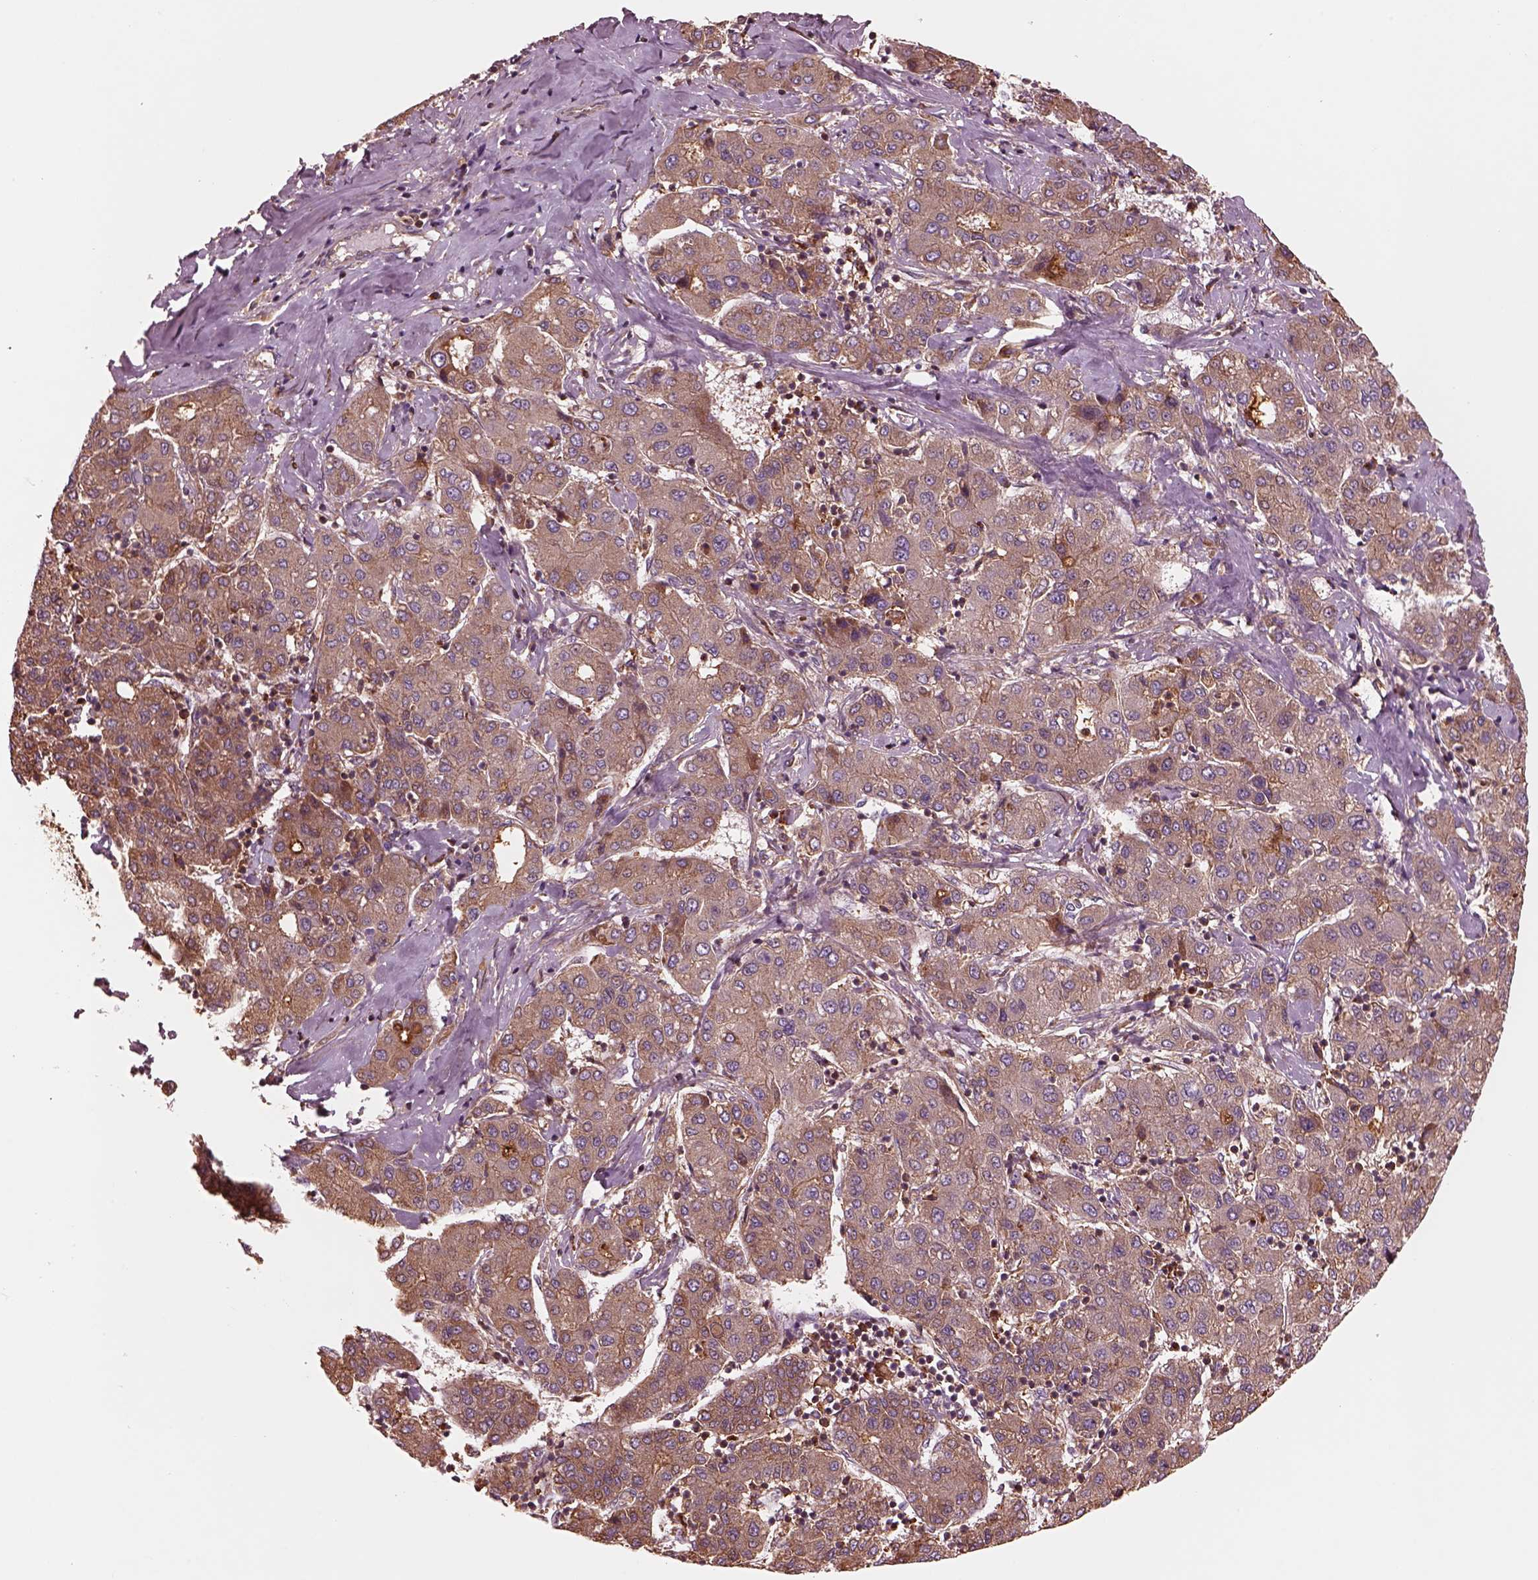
{"staining": {"intensity": "moderate", "quantity": "25%-75%", "location": "cytoplasmic/membranous"}, "tissue": "liver cancer", "cell_type": "Tumor cells", "image_type": "cancer", "snomed": [{"axis": "morphology", "description": "Carcinoma, Hepatocellular, NOS"}, {"axis": "topography", "description": "Liver"}], "caption": "This histopathology image demonstrates immunohistochemistry (IHC) staining of liver cancer, with medium moderate cytoplasmic/membranous positivity in approximately 25%-75% of tumor cells.", "gene": "ASCC2", "patient": {"sex": "male", "age": 65}}